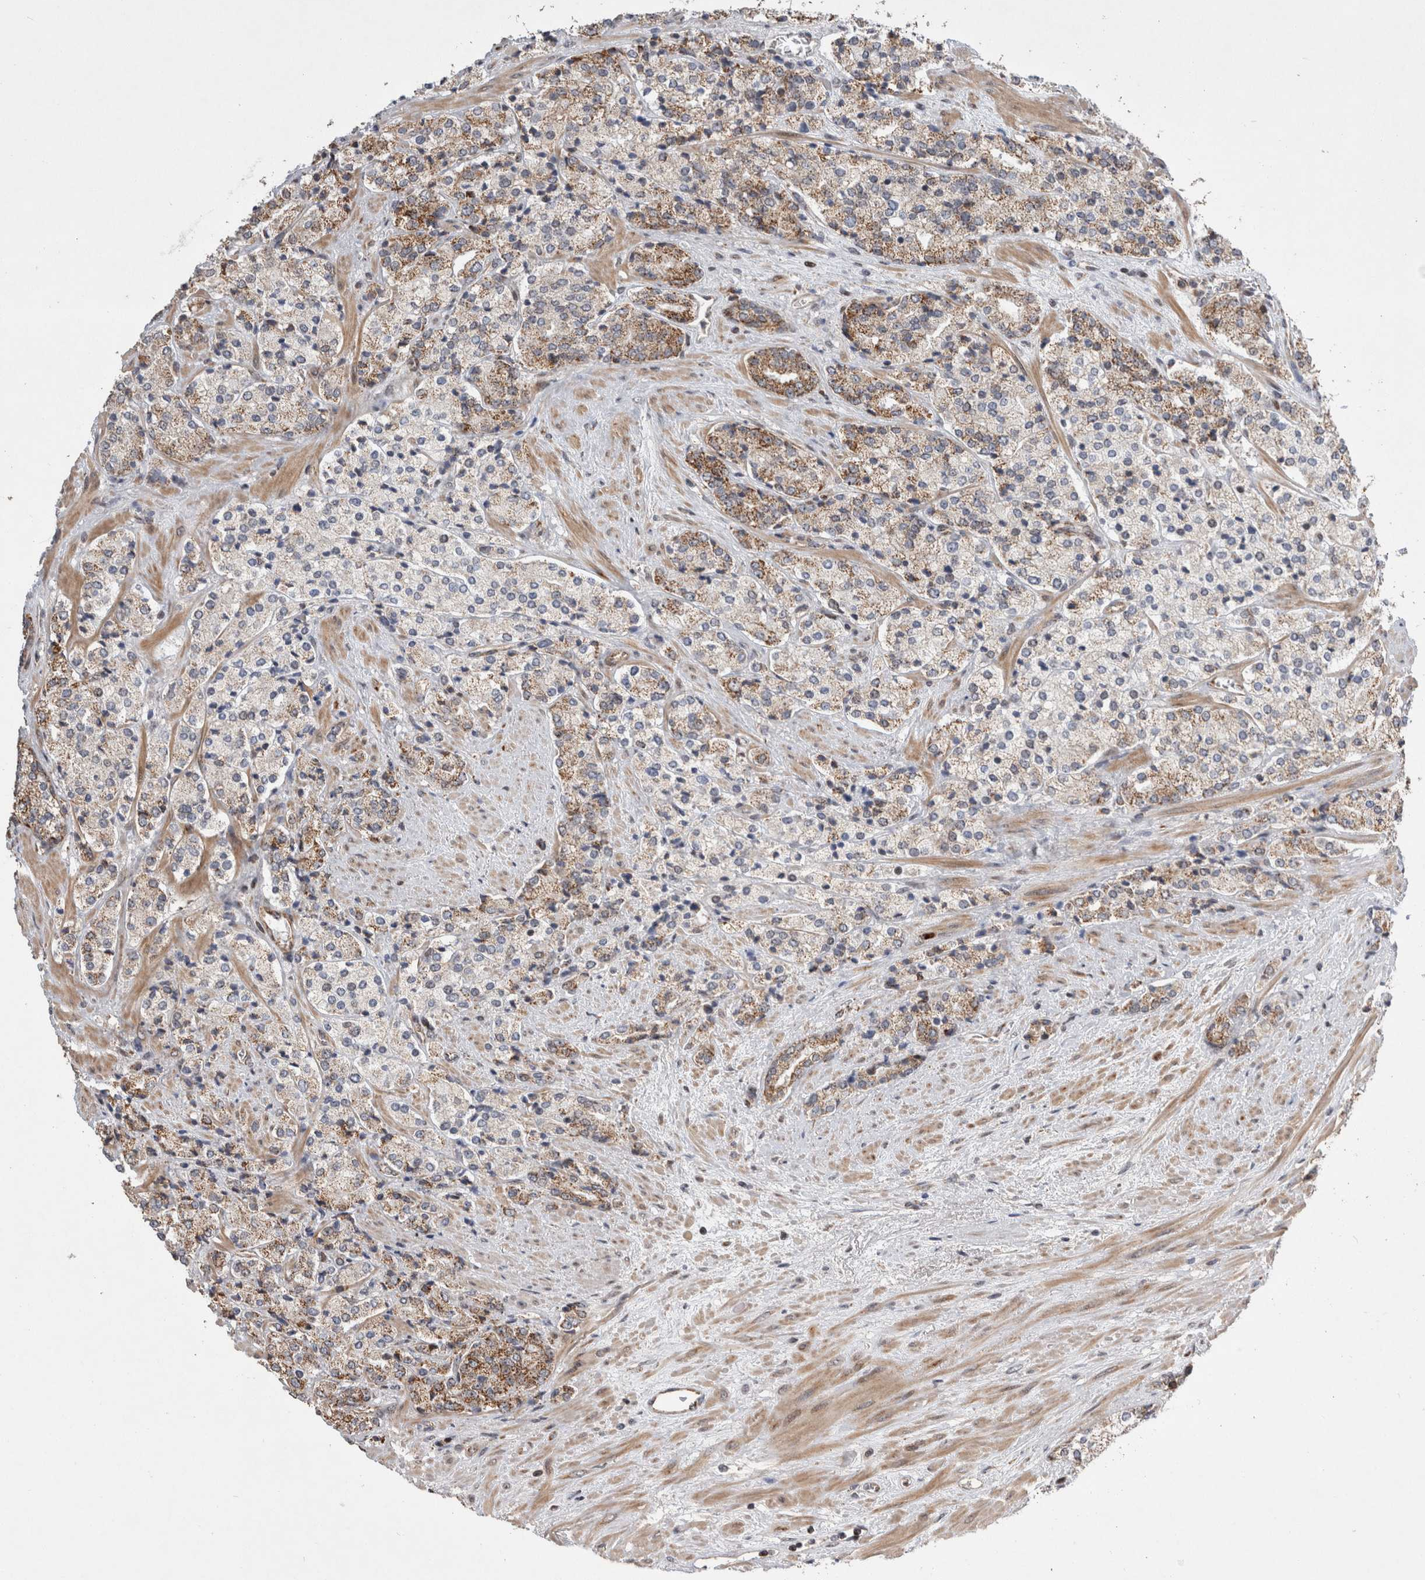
{"staining": {"intensity": "moderate", "quantity": "25%-75%", "location": "cytoplasmic/membranous"}, "tissue": "prostate cancer", "cell_type": "Tumor cells", "image_type": "cancer", "snomed": [{"axis": "morphology", "description": "Adenocarcinoma, High grade"}, {"axis": "topography", "description": "Prostate"}], "caption": "IHC image of human prostate cancer (adenocarcinoma (high-grade)) stained for a protein (brown), which reveals medium levels of moderate cytoplasmic/membranous expression in approximately 25%-75% of tumor cells.", "gene": "MRPL37", "patient": {"sex": "male", "age": 71}}